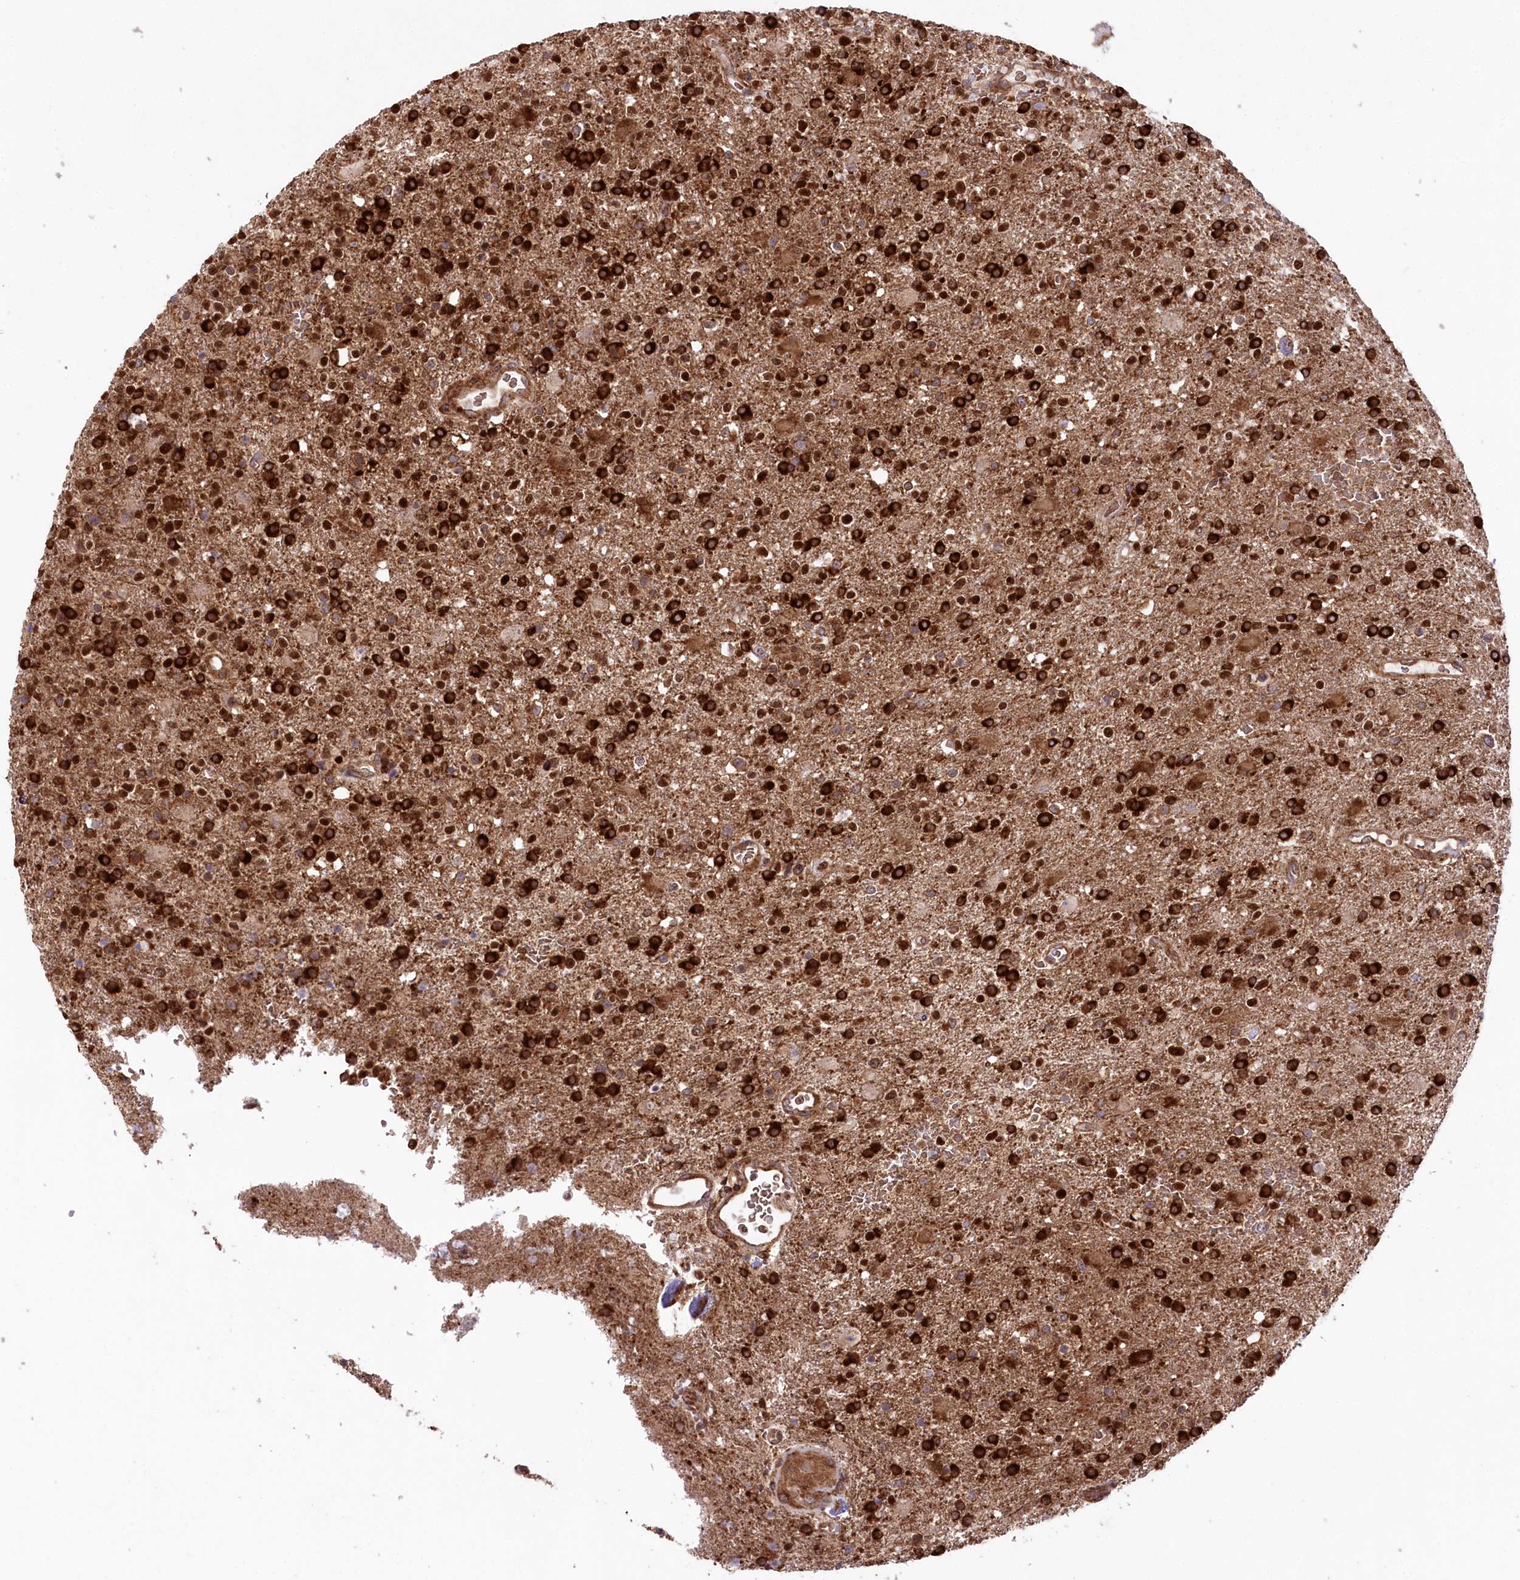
{"staining": {"intensity": "strong", "quantity": ">75%", "location": "cytoplasmic/membranous"}, "tissue": "glioma", "cell_type": "Tumor cells", "image_type": "cancer", "snomed": [{"axis": "morphology", "description": "Glioma, malignant, High grade"}, {"axis": "topography", "description": "Brain"}], "caption": "Tumor cells display high levels of strong cytoplasmic/membranous staining in about >75% of cells in glioma. The protein of interest is stained brown, and the nuclei are stained in blue (DAB (3,3'-diaminobenzidine) IHC with brightfield microscopy, high magnification).", "gene": "CCDC91", "patient": {"sex": "male", "age": 72}}